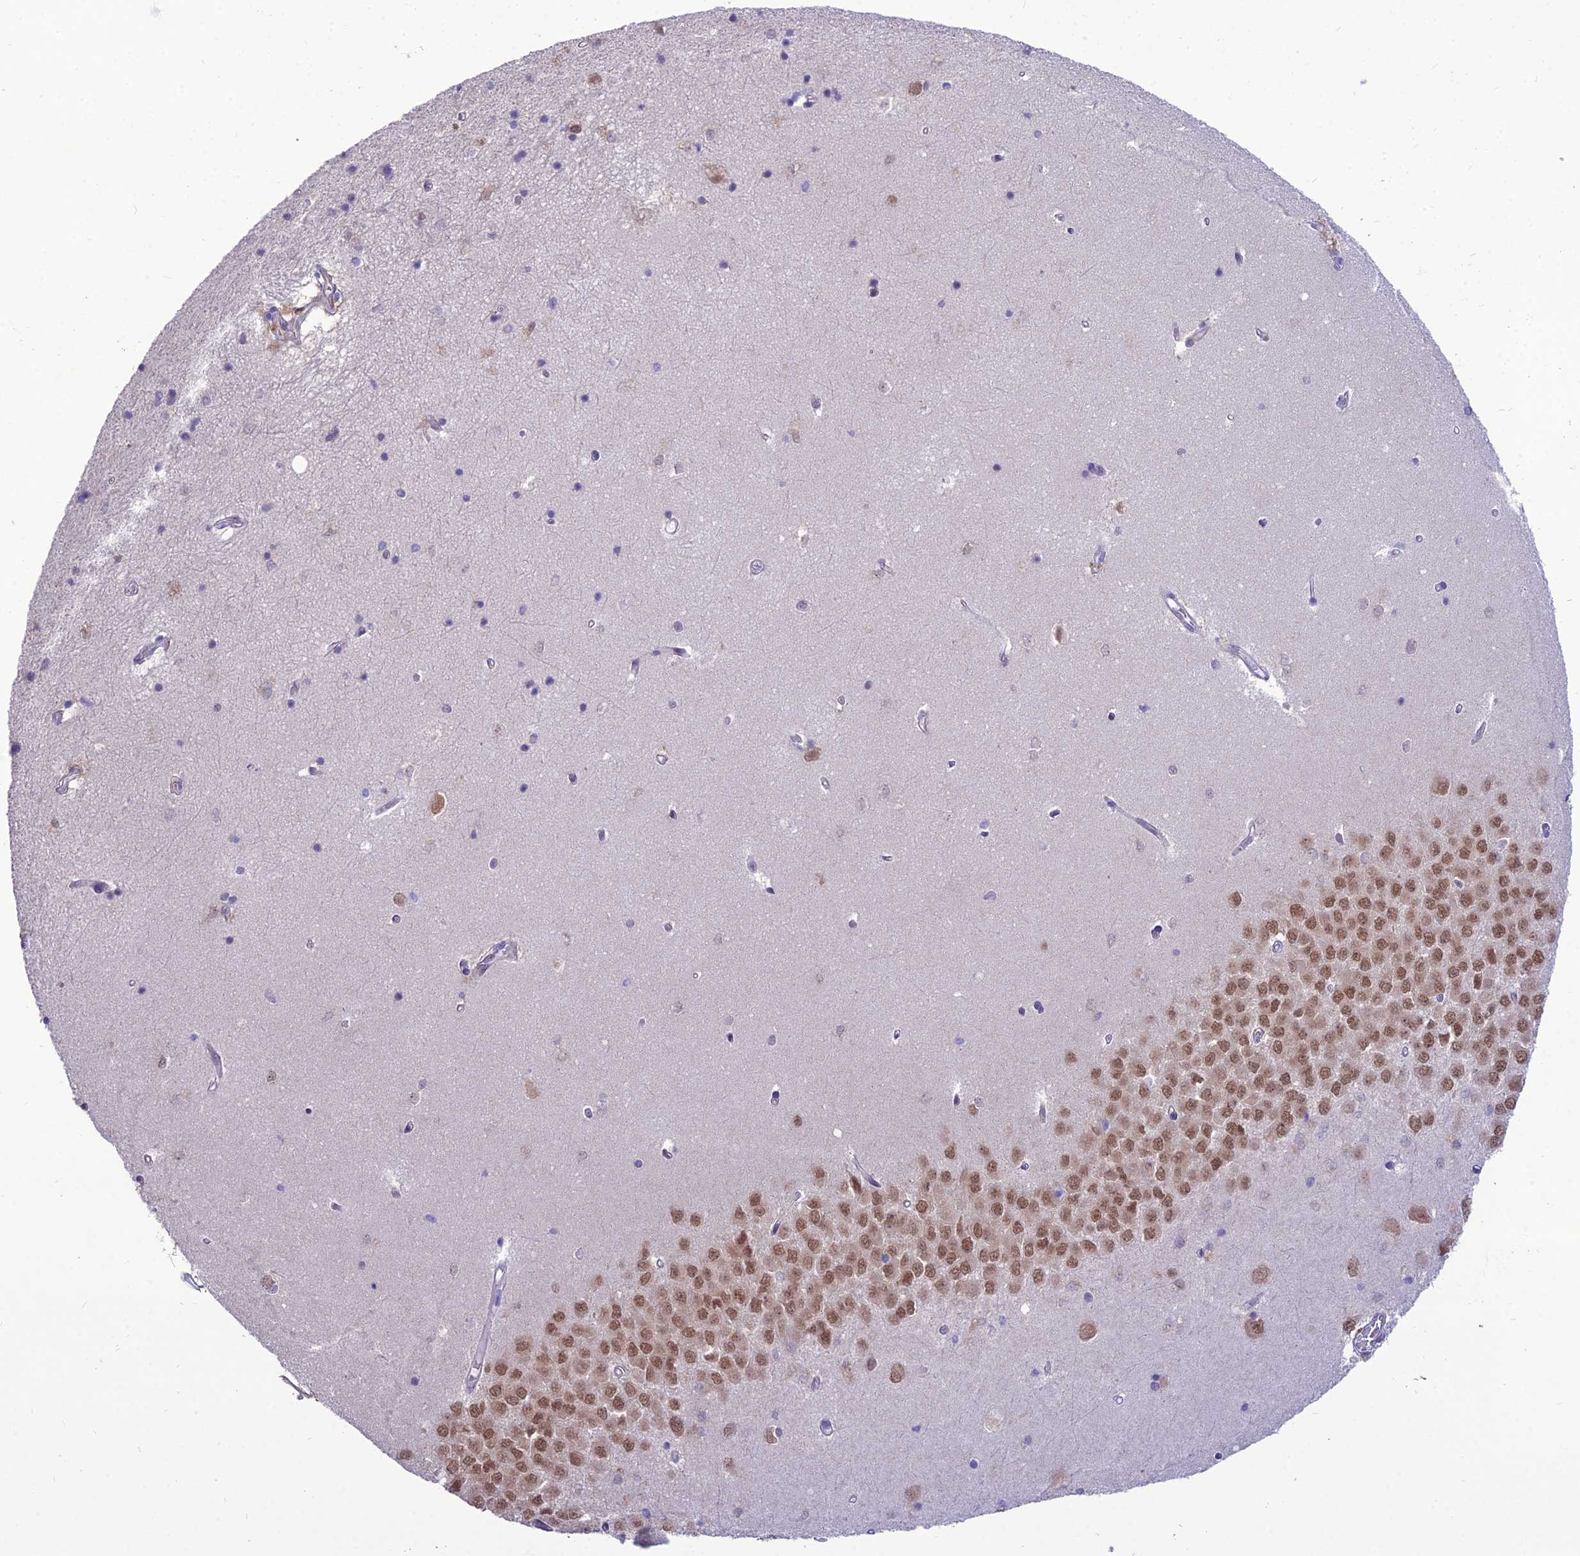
{"staining": {"intensity": "negative", "quantity": "none", "location": "none"}, "tissue": "hippocampus", "cell_type": "Glial cells", "image_type": "normal", "snomed": [{"axis": "morphology", "description": "Normal tissue, NOS"}, {"axis": "topography", "description": "Hippocampus"}], "caption": "DAB (3,3'-diaminobenzidine) immunohistochemical staining of normal hippocampus displays no significant expression in glial cells. (Stains: DAB (3,3'-diaminobenzidine) immunohistochemistry with hematoxylin counter stain, Microscopy: brightfield microscopy at high magnification).", "gene": "NOVA2", "patient": {"sex": "male", "age": 45}}